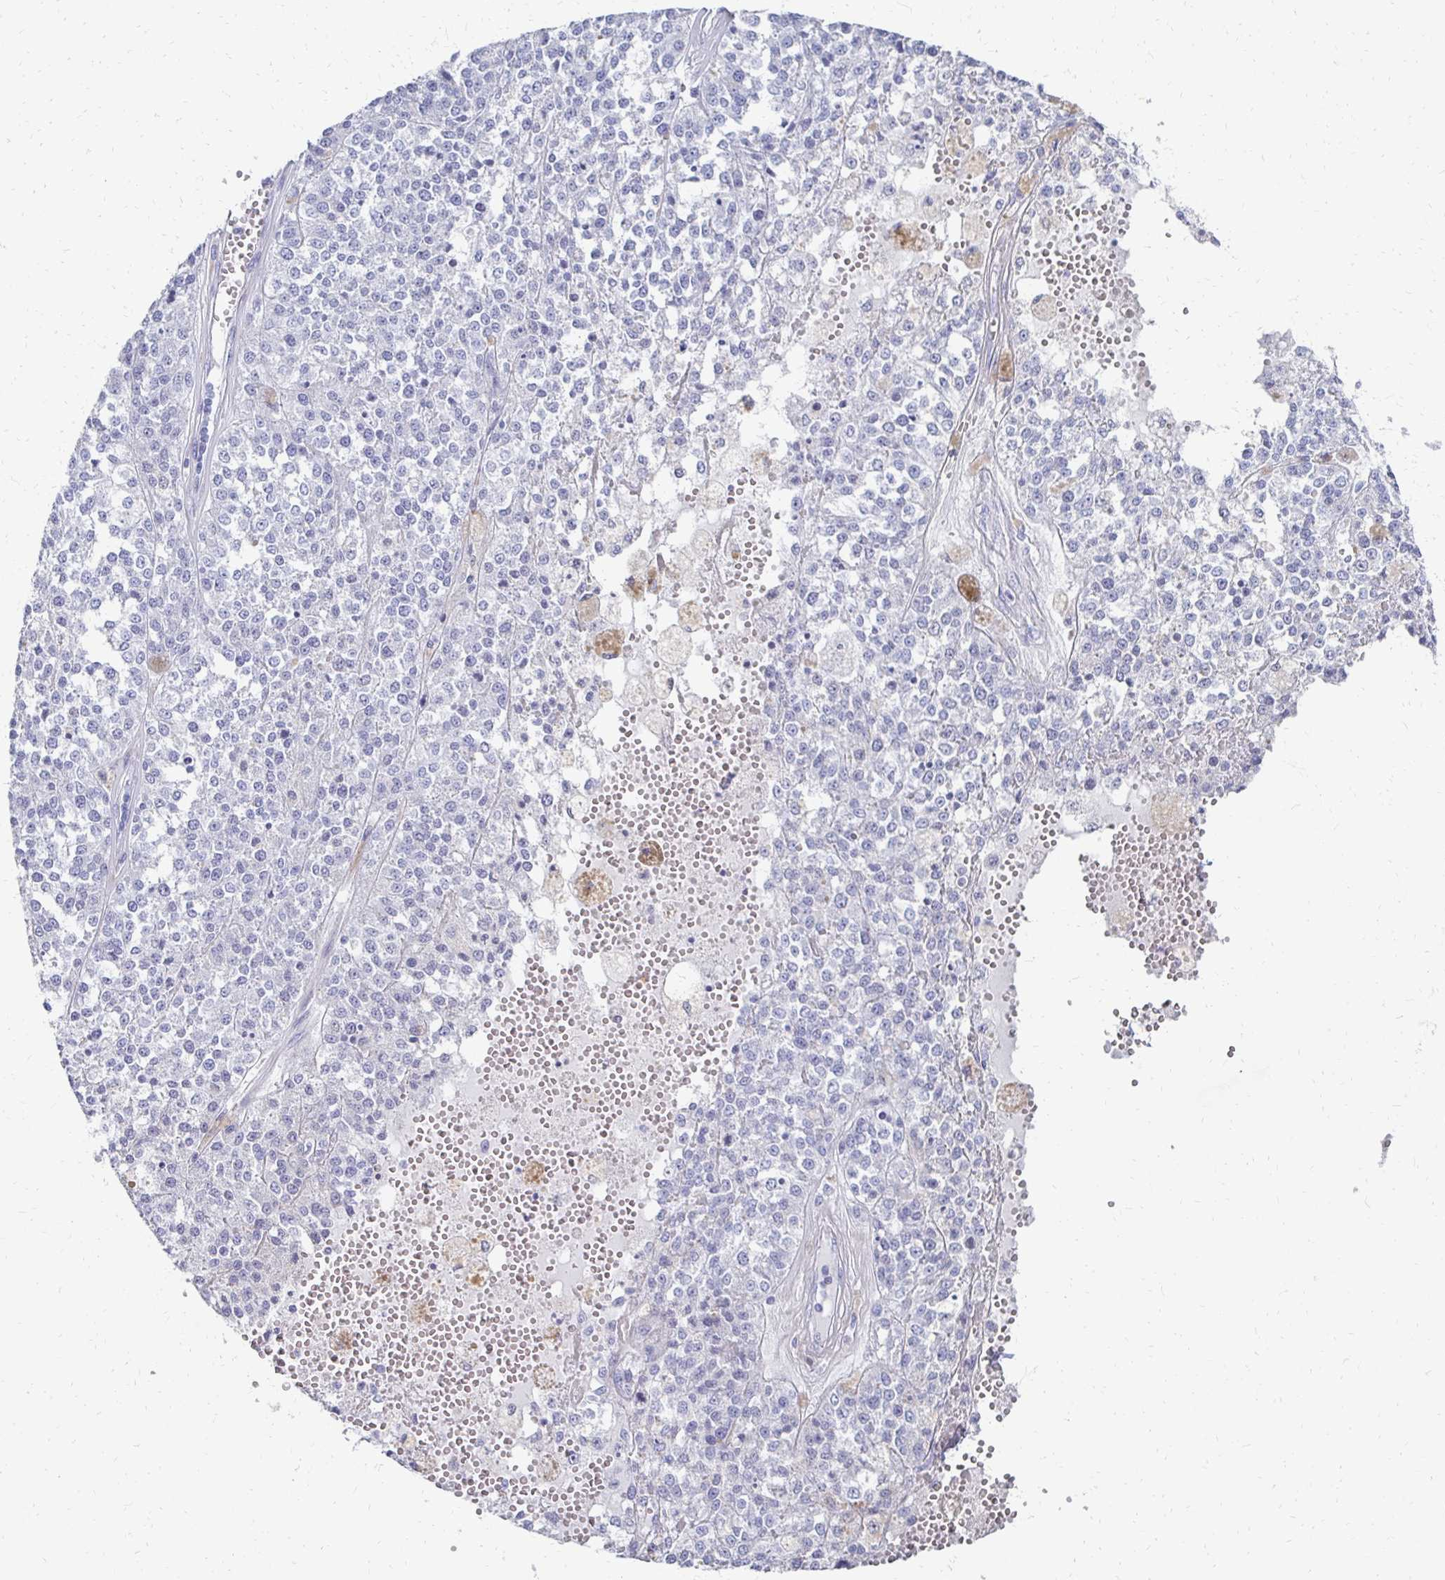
{"staining": {"intensity": "negative", "quantity": "none", "location": "none"}, "tissue": "melanoma", "cell_type": "Tumor cells", "image_type": "cancer", "snomed": [{"axis": "morphology", "description": "Malignant melanoma, Metastatic site"}, {"axis": "topography", "description": "Lymph node"}], "caption": "IHC histopathology image of malignant melanoma (metastatic site) stained for a protein (brown), which shows no positivity in tumor cells.", "gene": "SYCP3", "patient": {"sex": "female", "age": 64}}